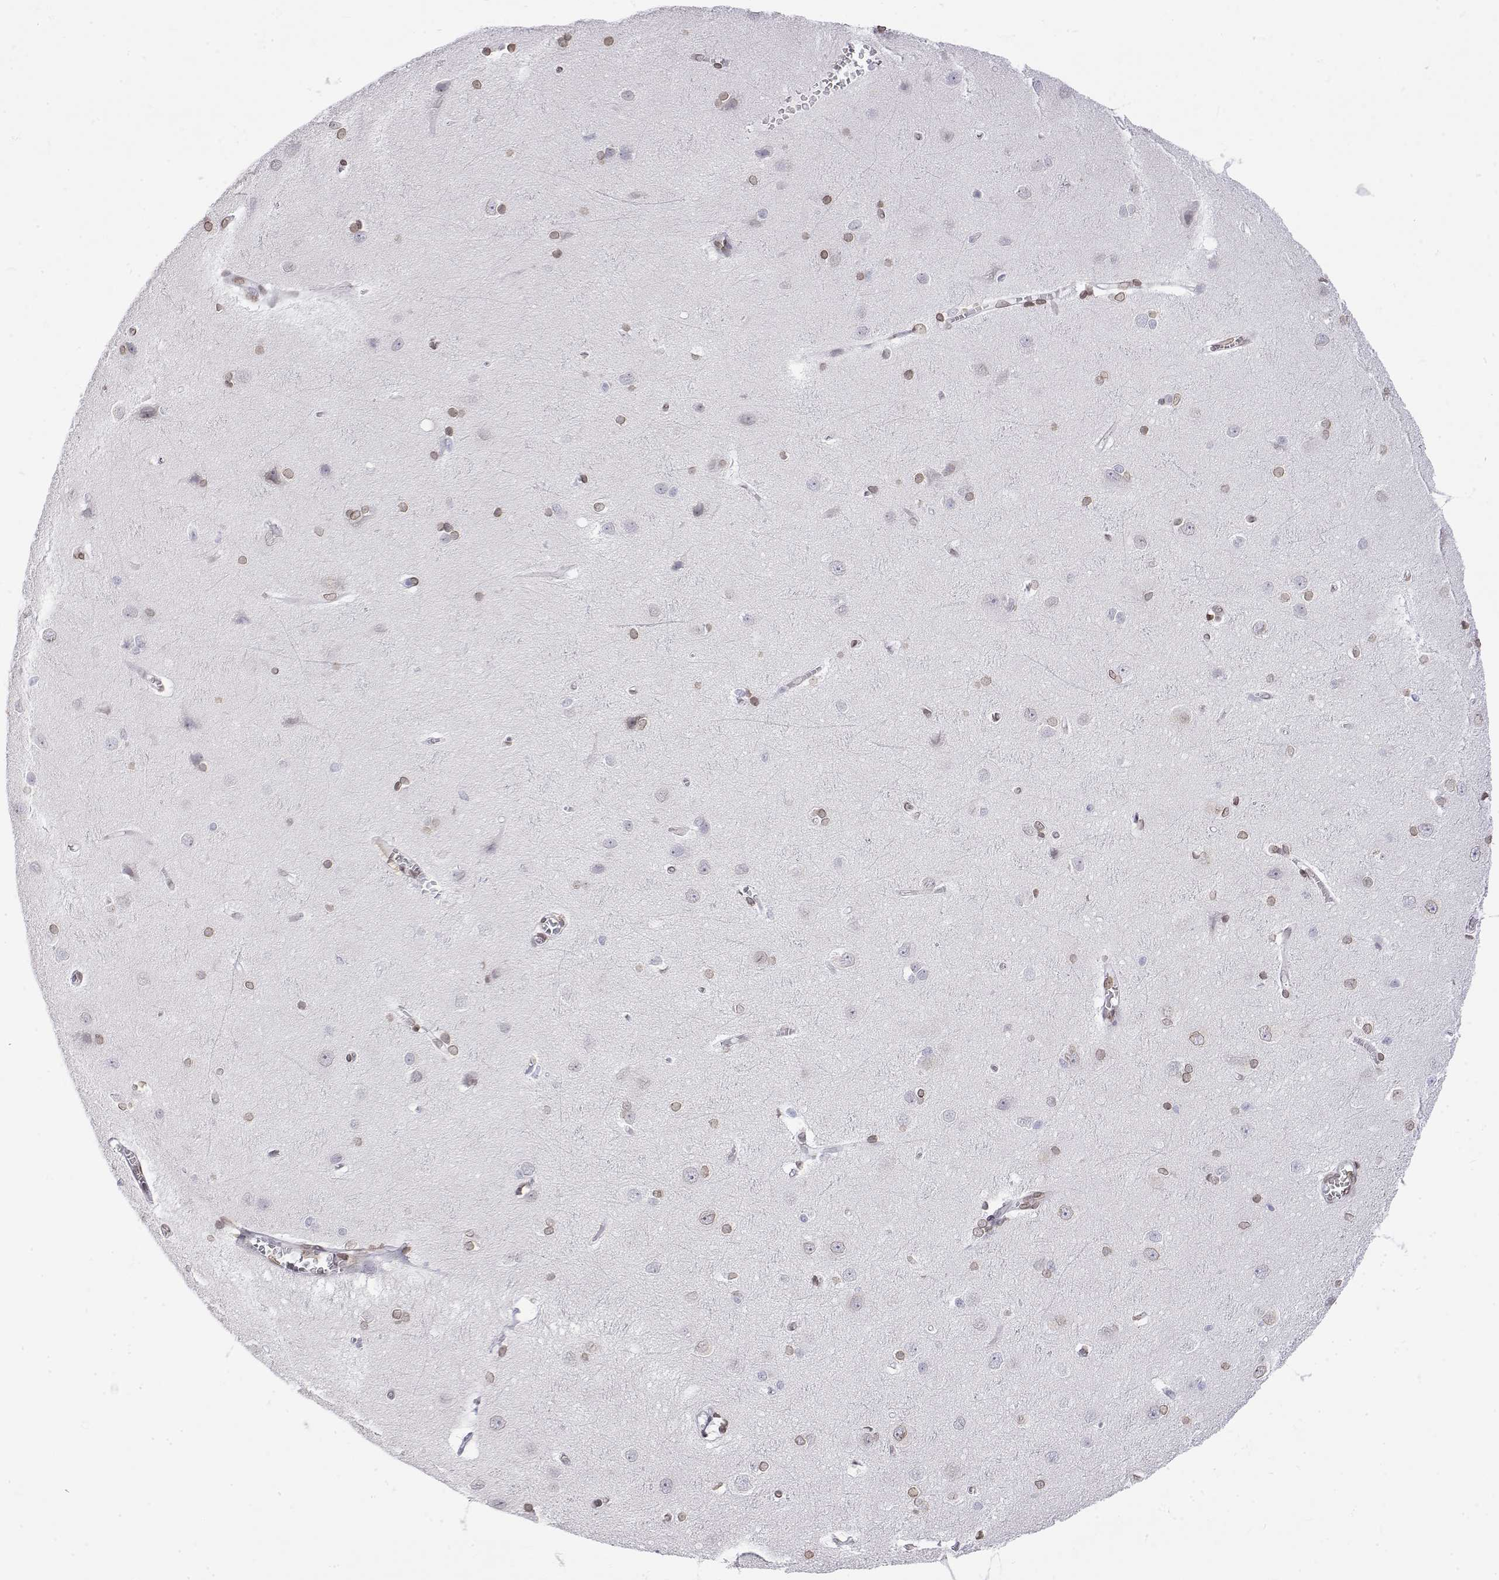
{"staining": {"intensity": "weak", "quantity": "25%-75%", "location": "nuclear"}, "tissue": "cerebral cortex", "cell_type": "Endothelial cells", "image_type": "normal", "snomed": [{"axis": "morphology", "description": "Normal tissue, NOS"}, {"axis": "topography", "description": "Cerebral cortex"}], "caption": "A high-resolution photomicrograph shows IHC staining of normal cerebral cortex, which shows weak nuclear staining in about 25%-75% of endothelial cells.", "gene": "ZNF532", "patient": {"sex": "male", "age": 37}}